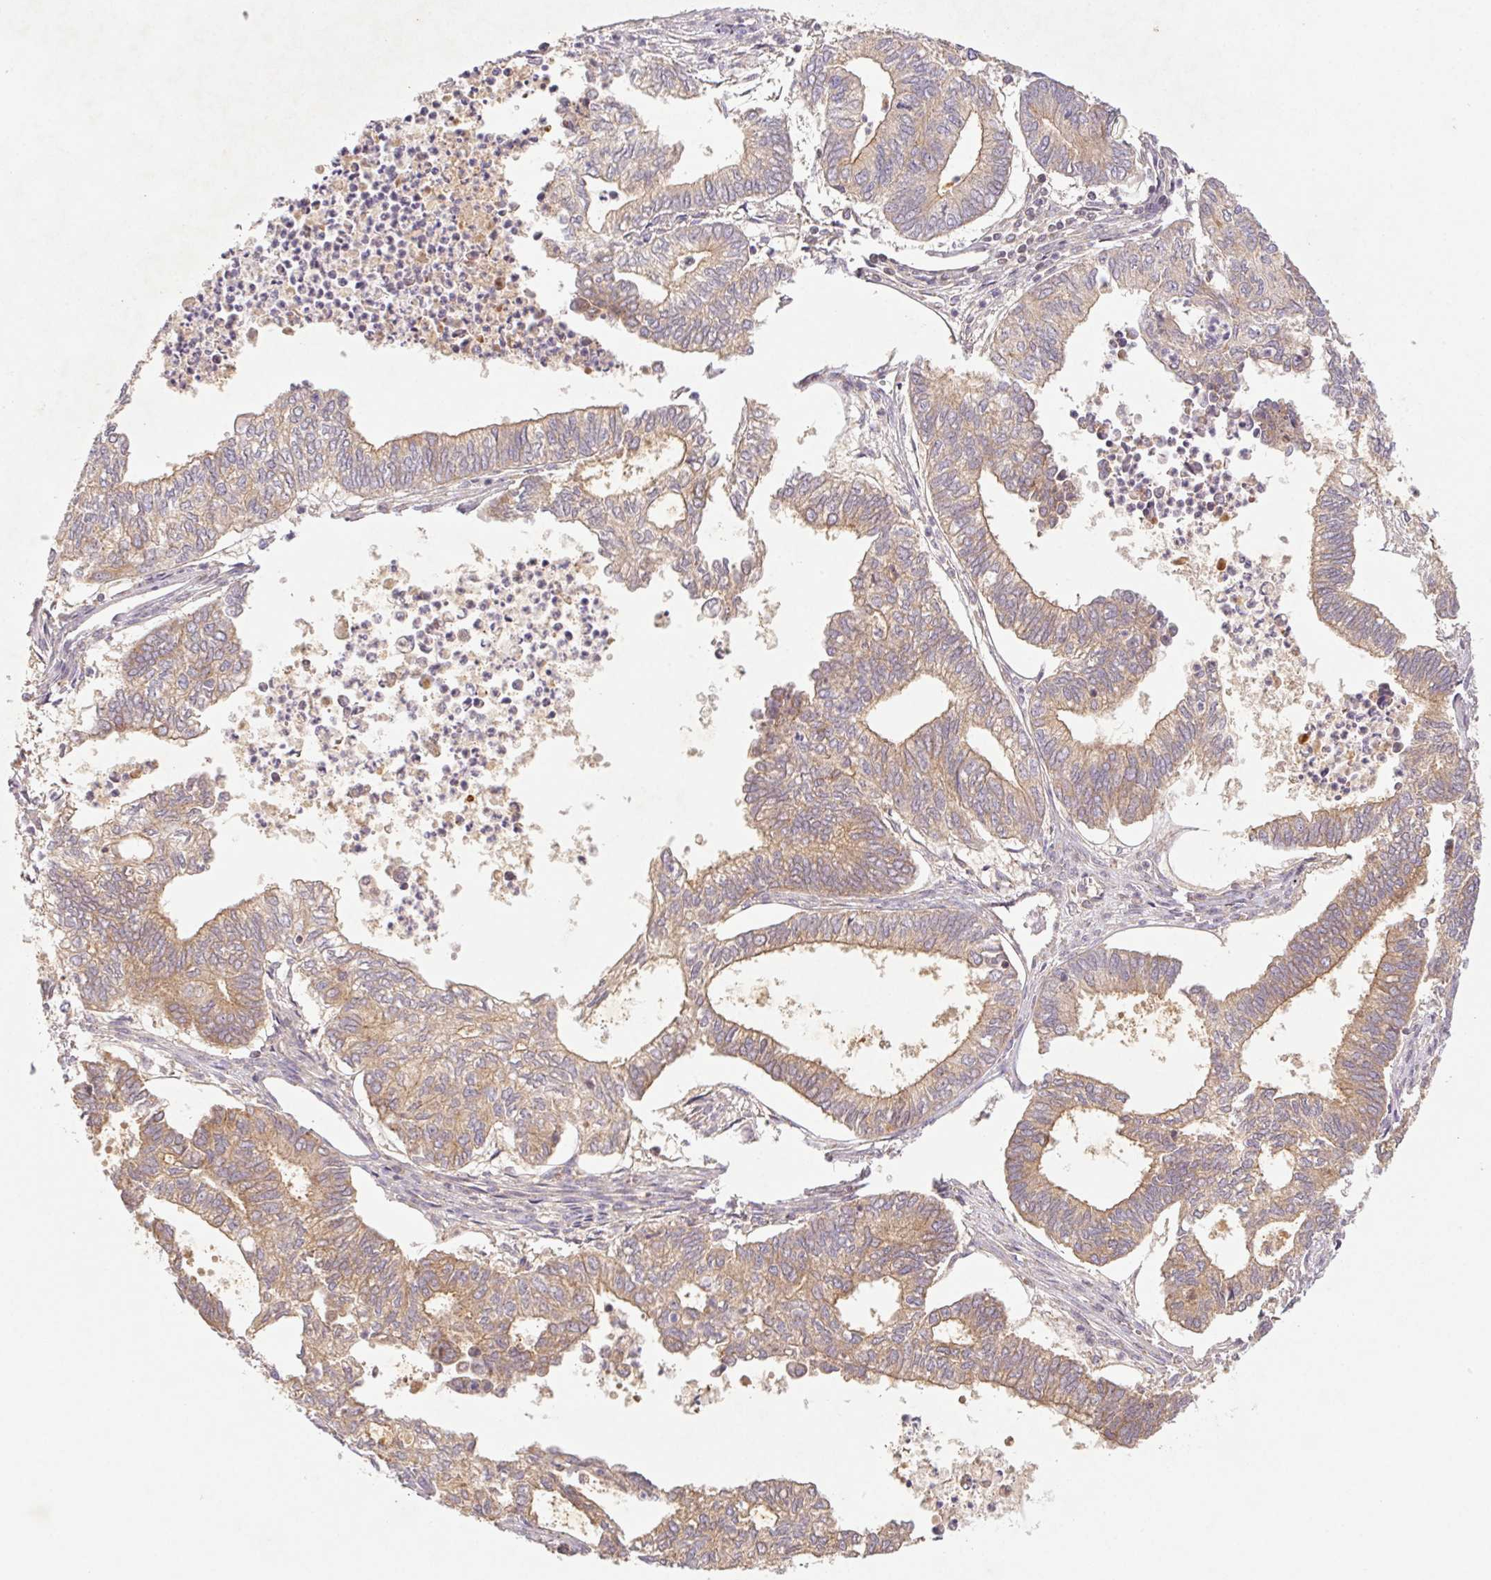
{"staining": {"intensity": "moderate", "quantity": ">75%", "location": "cytoplasmic/membranous"}, "tissue": "ovarian cancer", "cell_type": "Tumor cells", "image_type": "cancer", "snomed": [{"axis": "morphology", "description": "Carcinoma, endometroid"}, {"axis": "topography", "description": "Ovary"}], "caption": "The image reveals immunohistochemical staining of ovarian cancer (endometroid carcinoma). There is moderate cytoplasmic/membranous expression is identified in approximately >75% of tumor cells. The staining was performed using DAB to visualize the protein expression in brown, while the nuclei were stained in blue with hematoxylin (Magnification: 20x).", "gene": "MTHFD1", "patient": {"sex": "female", "age": 64}}